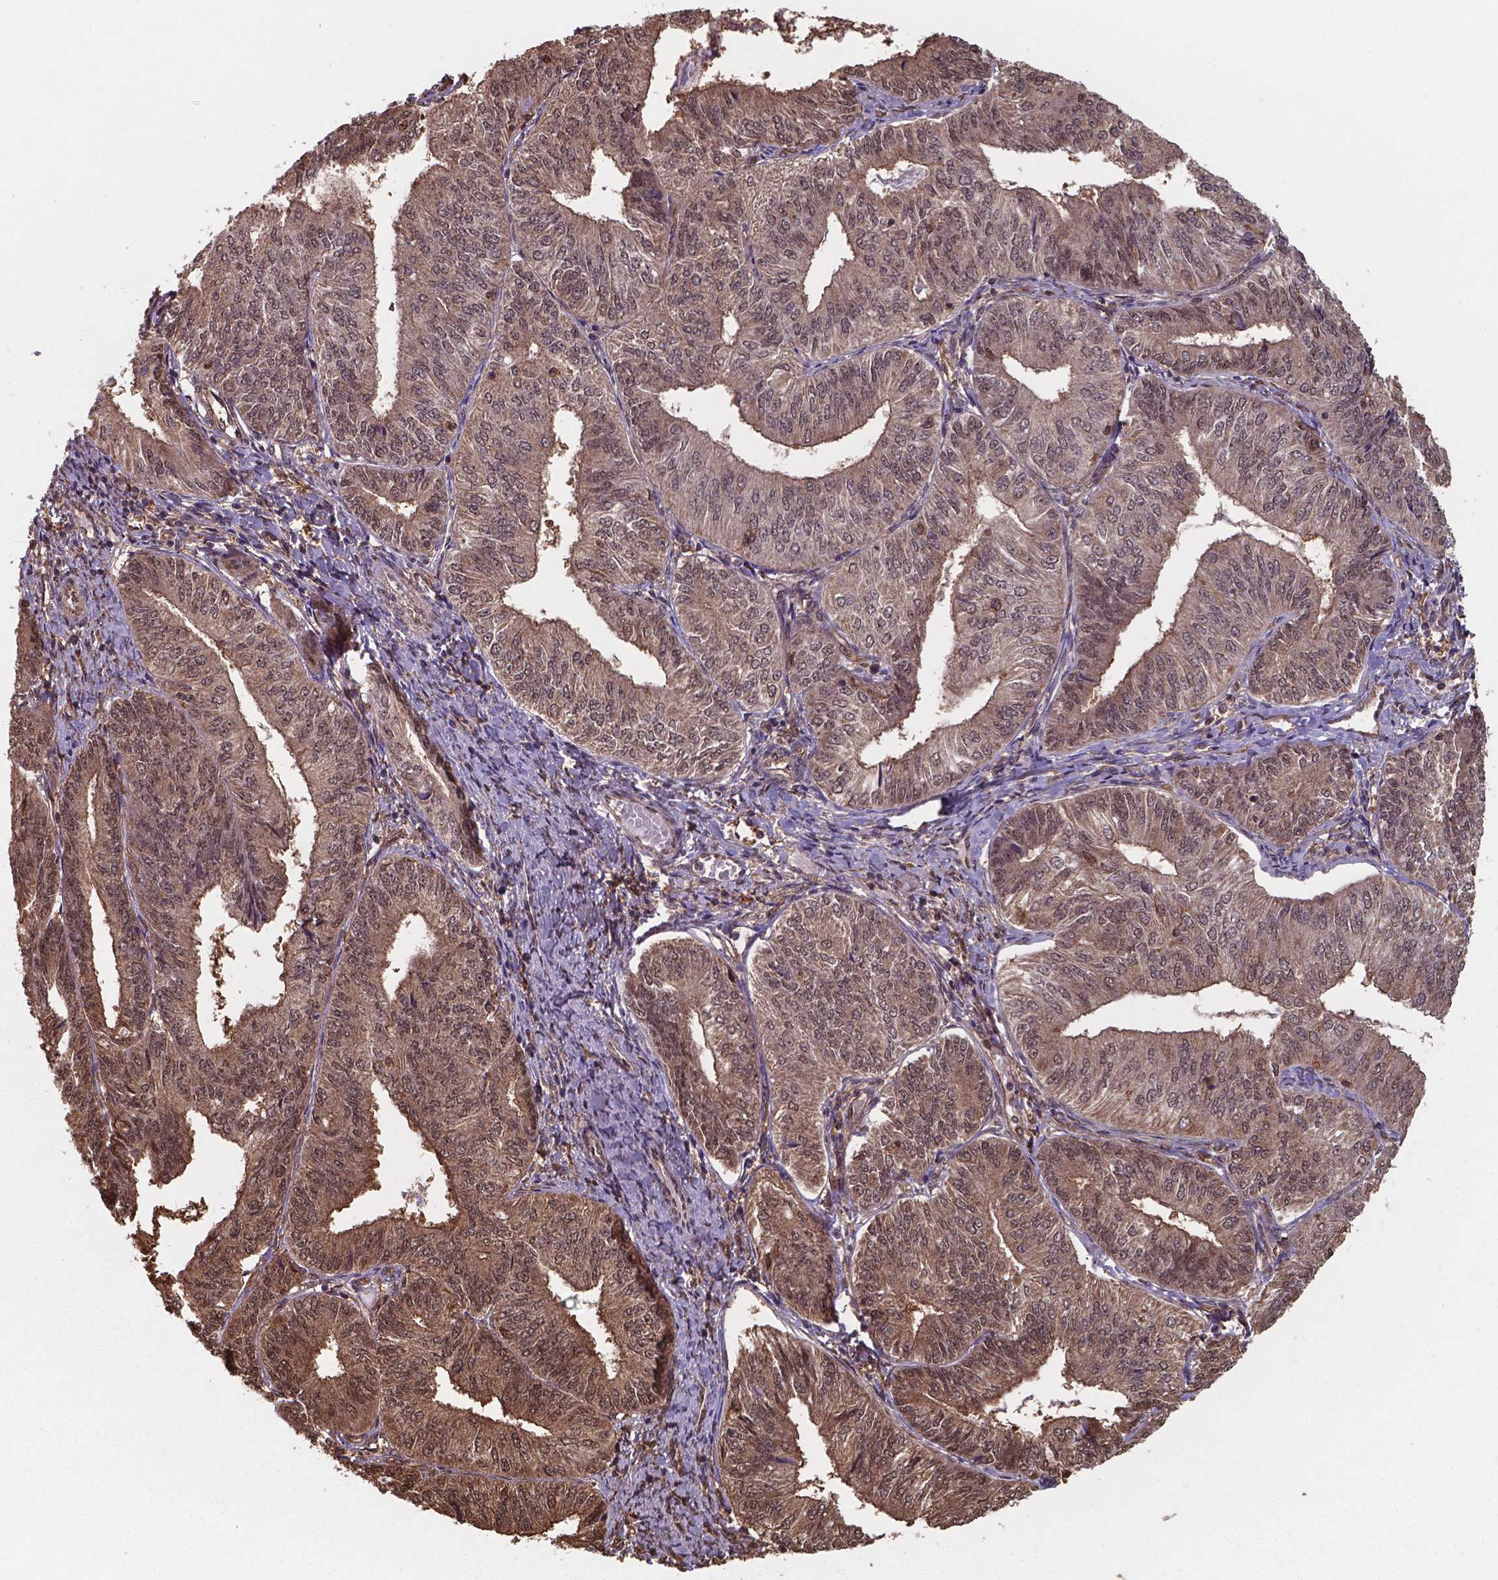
{"staining": {"intensity": "moderate", "quantity": ">75%", "location": "cytoplasmic/membranous,nuclear"}, "tissue": "endometrial cancer", "cell_type": "Tumor cells", "image_type": "cancer", "snomed": [{"axis": "morphology", "description": "Adenocarcinoma, NOS"}, {"axis": "topography", "description": "Endometrium"}], "caption": "Immunohistochemistry (IHC) photomicrograph of adenocarcinoma (endometrial) stained for a protein (brown), which demonstrates medium levels of moderate cytoplasmic/membranous and nuclear expression in approximately >75% of tumor cells.", "gene": "CHP2", "patient": {"sex": "female", "age": 58}}